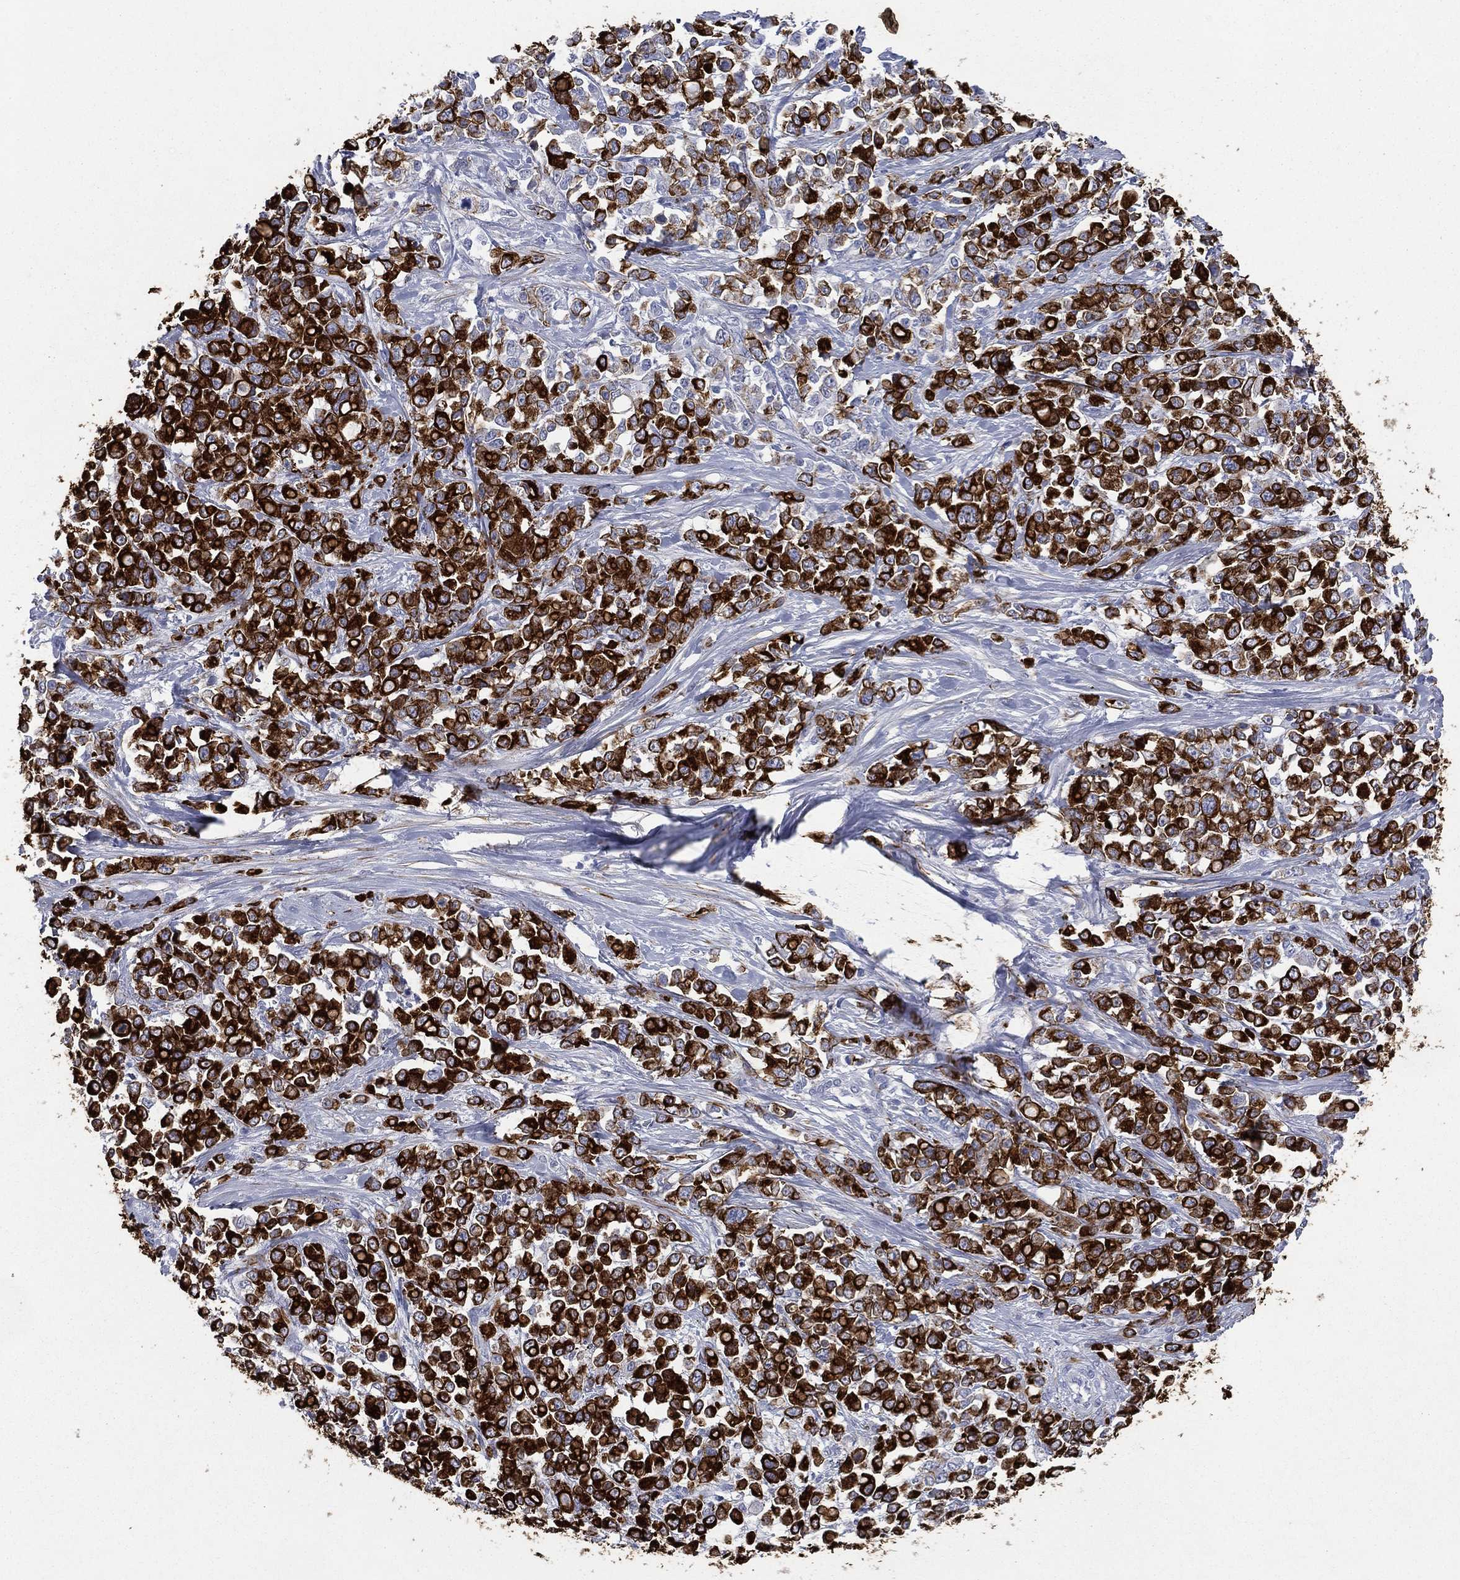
{"staining": {"intensity": "strong", "quantity": ">75%", "location": "cytoplasmic/membranous"}, "tissue": "stomach cancer", "cell_type": "Tumor cells", "image_type": "cancer", "snomed": [{"axis": "morphology", "description": "Adenocarcinoma, NOS"}, {"axis": "topography", "description": "Stomach"}], "caption": "A high-resolution micrograph shows immunohistochemistry staining of stomach cancer (adenocarcinoma), which shows strong cytoplasmic/membranous staining in approximately >75% of tumor cells. (IHC, brightfield microscopy, high magnification).", "gene": "KRT7", "patient": {"sex": "female", "age": 76}}